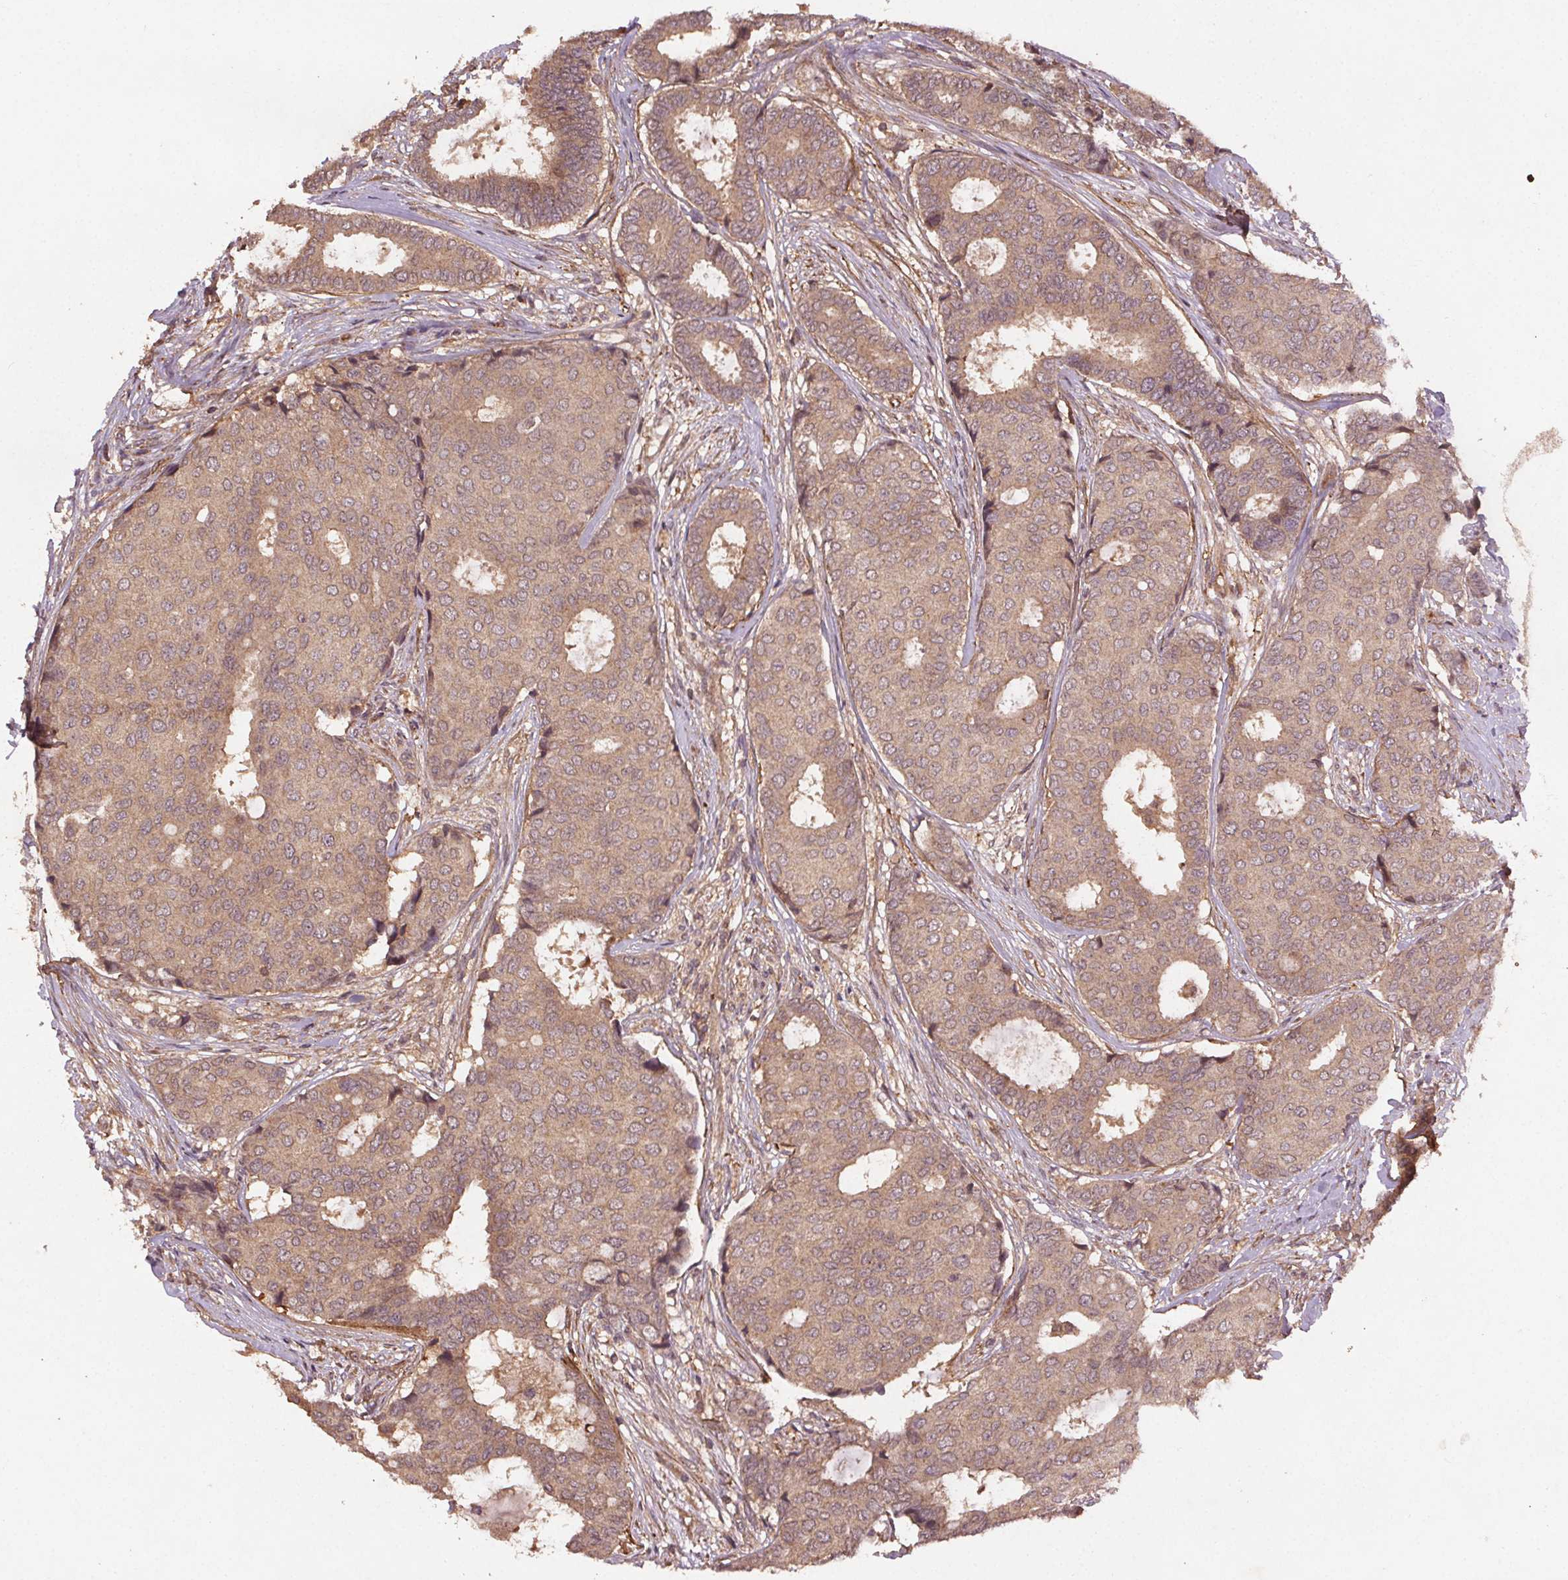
{"staining": {"intensity": "weak", "quantity": ">75%", "location": "cytoplasmic/membranous"}, "tissue": "breast cancer", "cell_type": "Tumor cells", "image_type": "cancer", "snomed": [{"axis": "morphology", "description": "Duct carcinoma"}, {"axis": "topography", "description": "Breast"}], "caption": "Immunohistochemistry (IHC) (DAB (3,3'-diaminobenzidine)) staining of human breast cancer (infiltrating ductal carcinoma) exhibits weak cytoplasmic/membranous protein staining in about >75% of tumor cells.", "gene": "SEC14L2", "patient": {"sex": "female", "age": 75}}